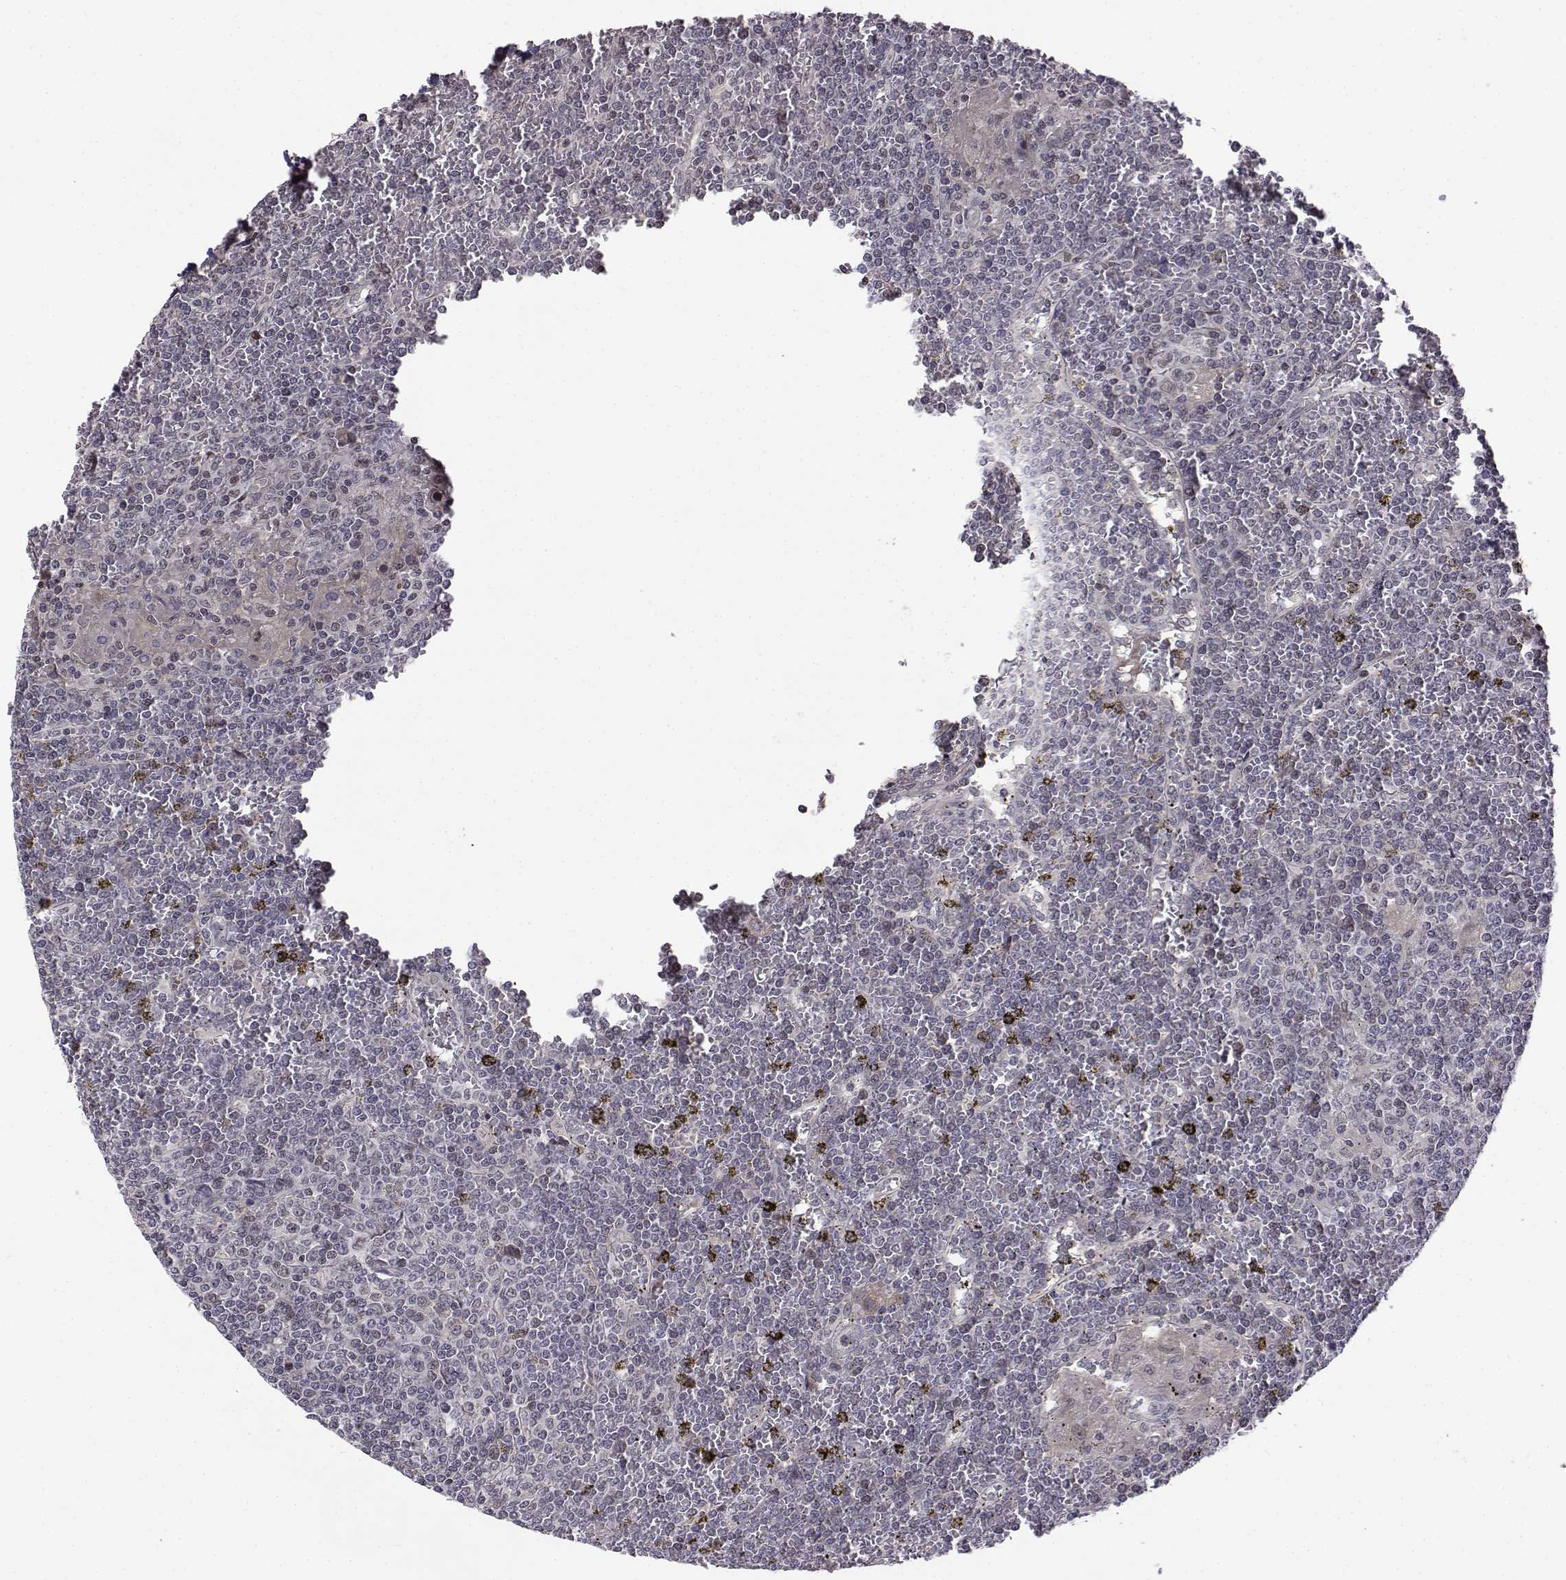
{"staining": {"intensity": "negative", "quantity": "none", "location": "none"}, "tissue": "lymphoma", "cell_type": "Tumor cells", "image_type": "cancer", "snomed": [{"axis": "morphology", "description": "Malignant lymphoma, non-Hodgkin's type, Low grade"}, {"axis": "topography", "description": "Spleen"}], "caption": "IHC histopathology image of neoplastic tissue: malignant lymphoma, non-Hodgkin's type (low-grade) stained with DAB (3,3'-diaminobenzidine) shows no significant protein expression in tumor cells.", "gene": "ITGA7", "patient": {"sex": "female", "age": 19}}